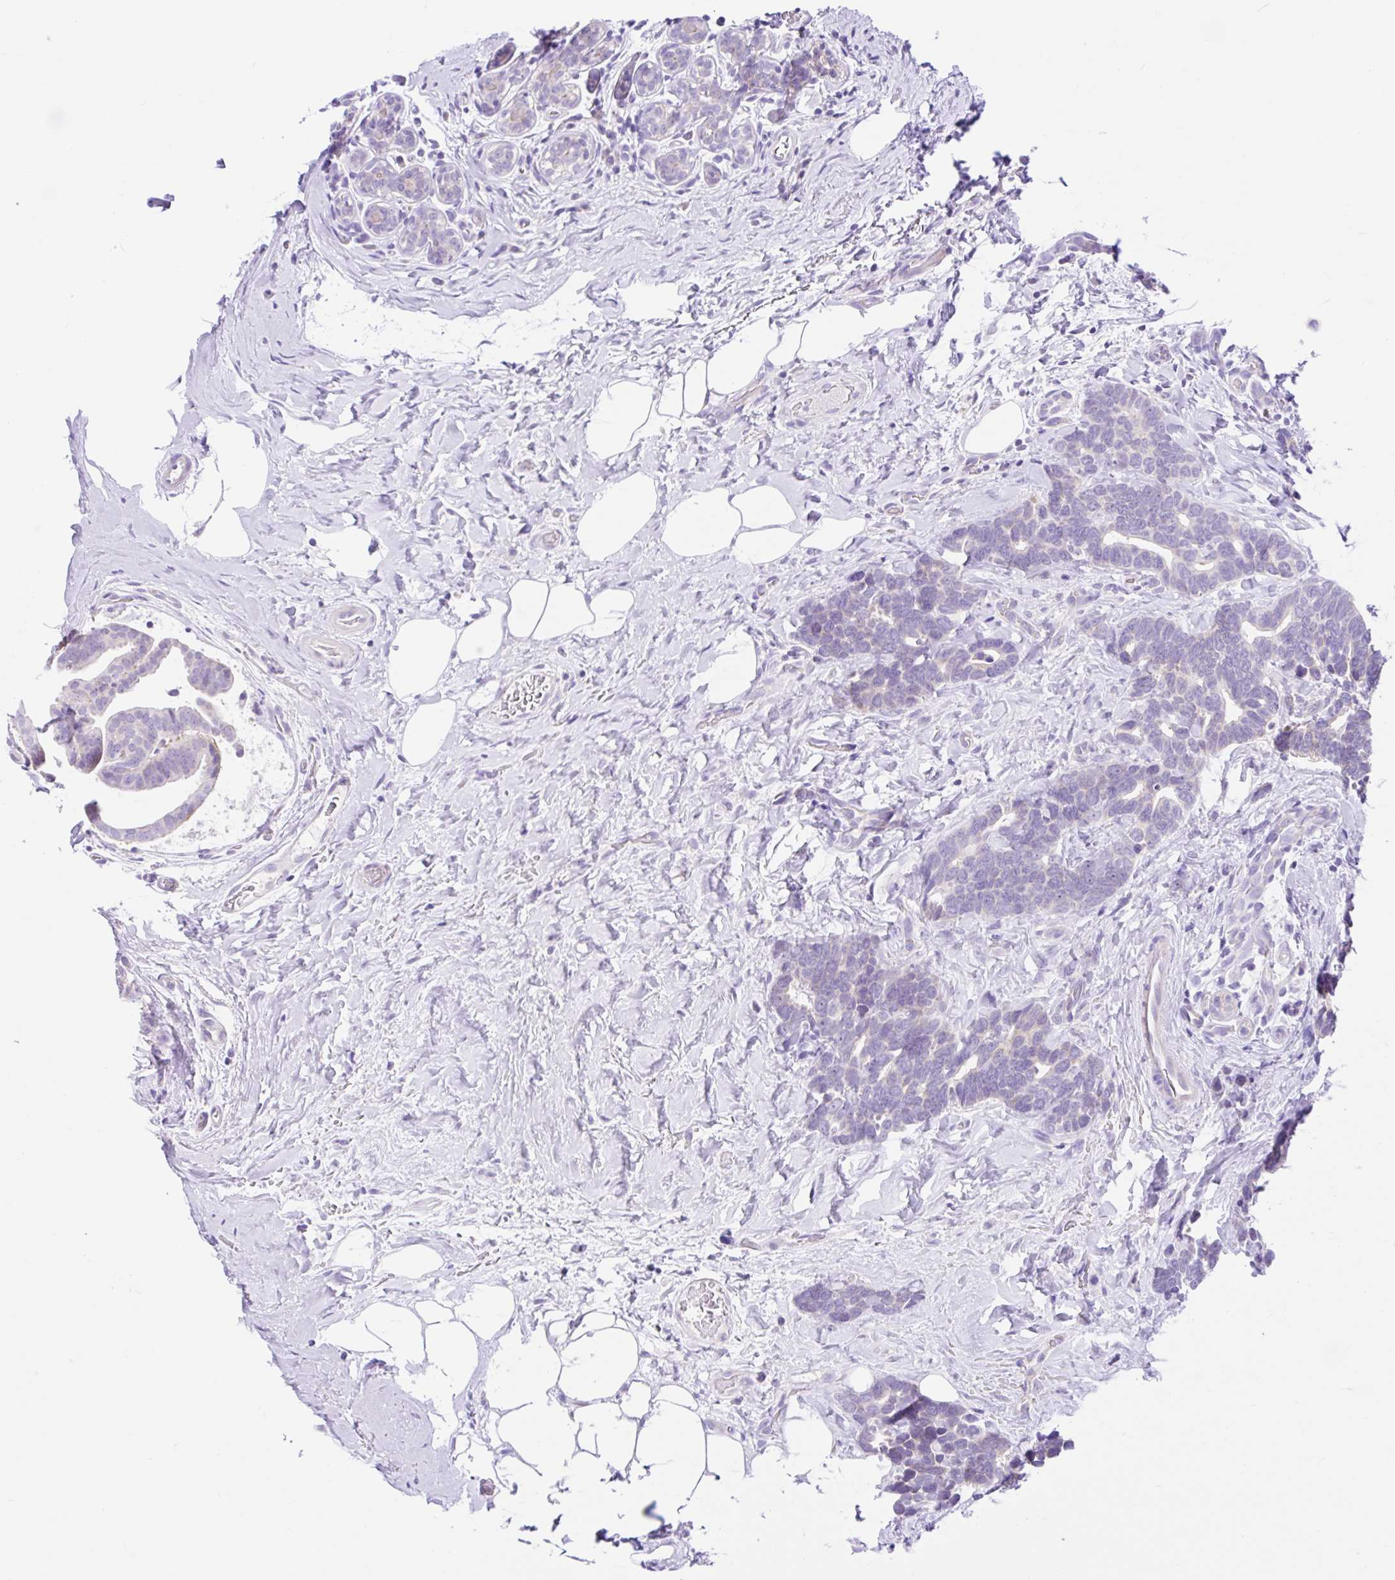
{"staining": {"intensity": "negative", "quantity": "none", "location": "none"}, "tissue": "breast cancer", "cell_type": "Tumor cells", "image_type": "cancer", "snomed": [{"axis": "morphology", "description": "Duct carcinoma"}, {"axis": "topography", "description": "Breast"}], "caption": "IHC of breast cancer reveals no staining in tumor cells.", "gene": "NDUFS2", "patient": {"sex": "female", "age": 71}}